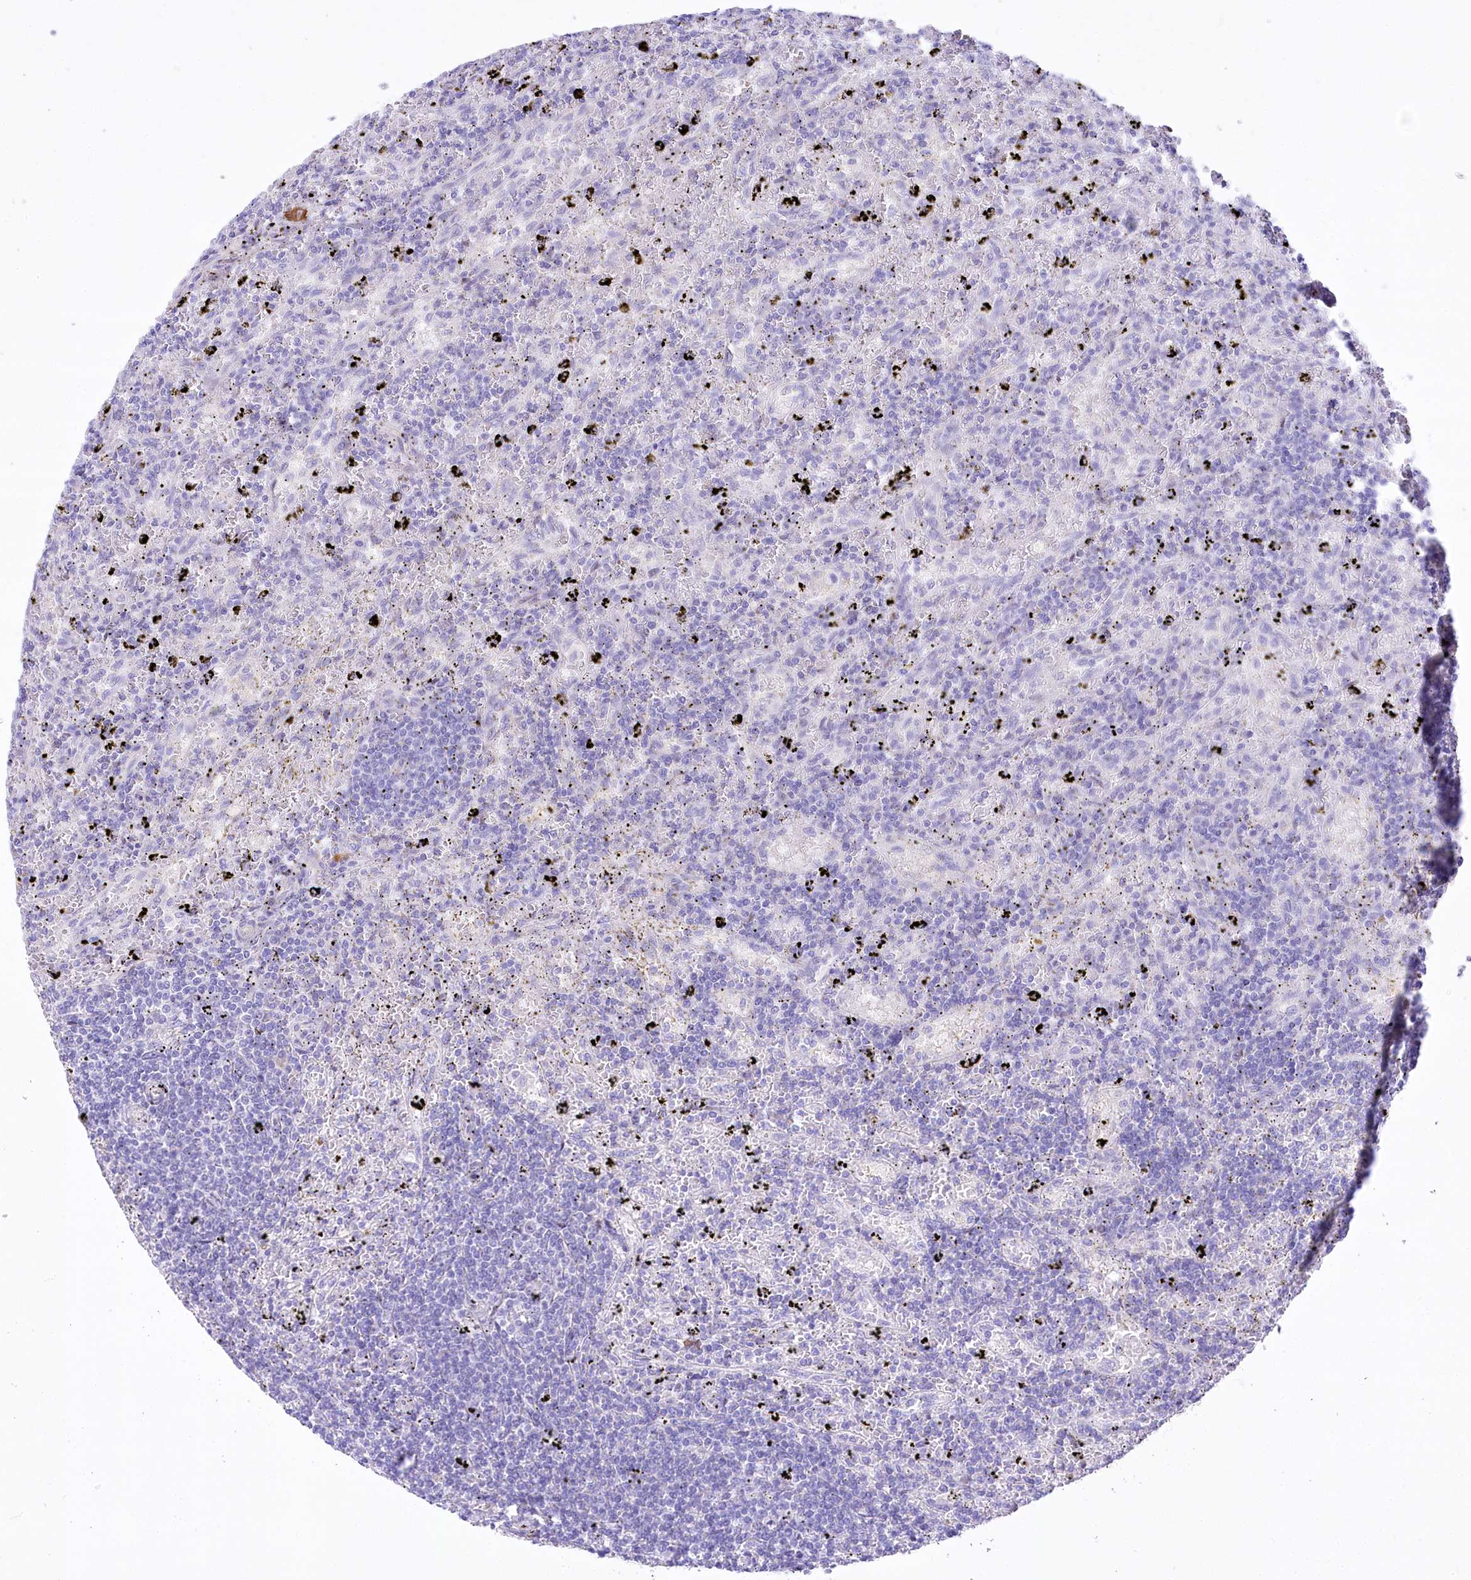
{"staining": {"intensity": "negative", "quantity": "none", "location": "none"}, "tissue": "lymphoma", "cell_type": "Tumor cells", "image_type": "cancer", "snomed": [{"axis": "morphology", "description": "Malignant lymphoma, non-Hodgkin's type, Low grade"}, {"axis": "topography", "description": "Spleen"}], "caption": "Low-grade malignant lymphoma, non-Hodgkin's type was stained to show a protein in brown. There is no significant positivity in tumor cells. (IHC, brightfield microscopy, high magnification).", "gene": "CEP164", "patient": {"sex": "male", "age": 76}}